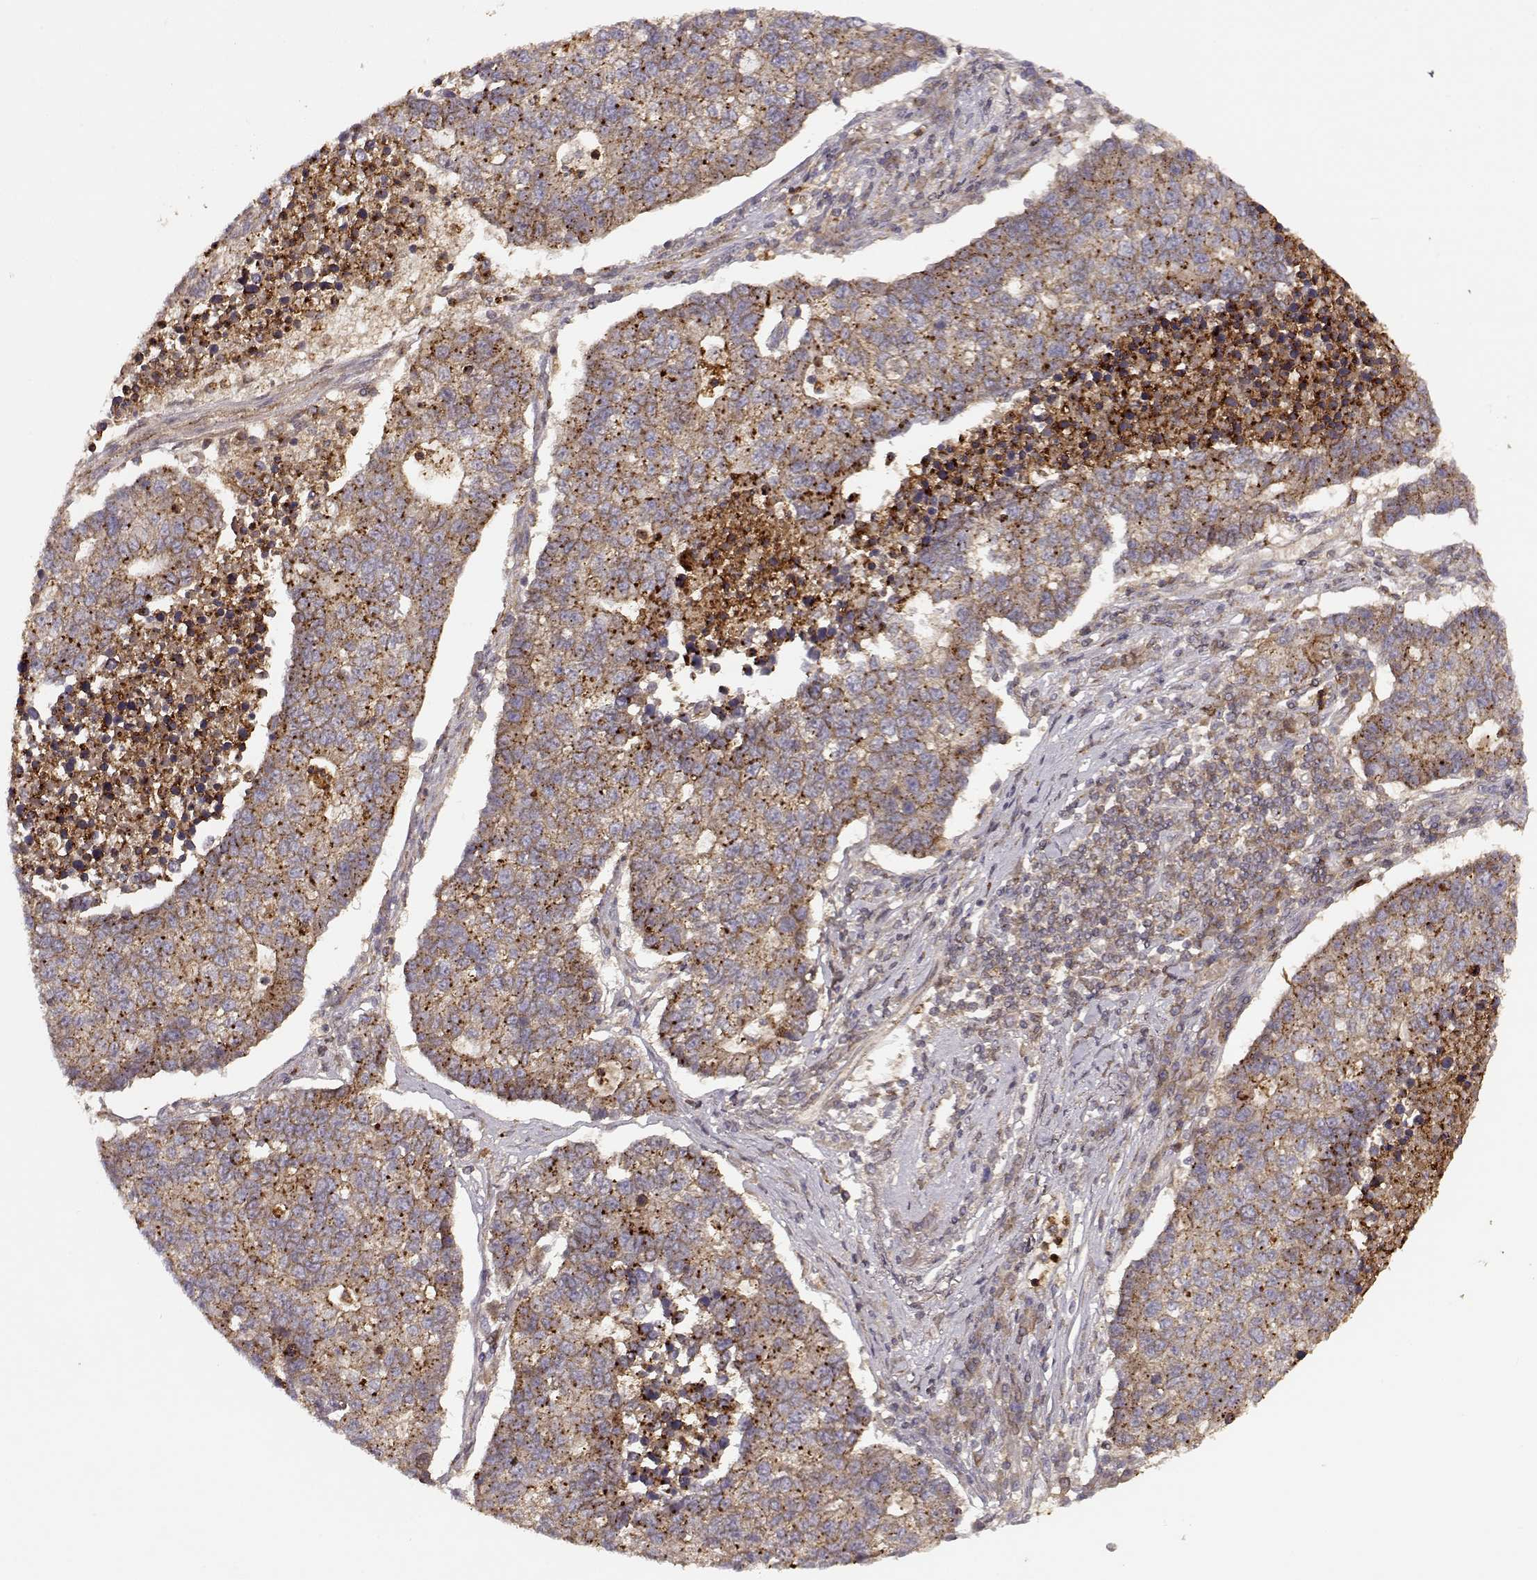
{"staining": {"intensity": "weak", "quantity": ">75%", "location": "cytoplasmic/membranous"}, "tissue": "lung cancer", "cell_type": "Tumor cells", "image_type": "cancer", "snomed": [{"axis": "morphology", "description": "Adenocarcinoma, NOS"}, {"axis": "topography", "description": "Lung"}], "caption": "Tumor cells exhibit weak cytoplasmic/membranous positivity in about >75% of cells in adenocarcinoma (lung). (IHC, brightfield microscopy, high magnification).", "gene": "IFRD2", "patient": {"sex": "male", "age": 57}}